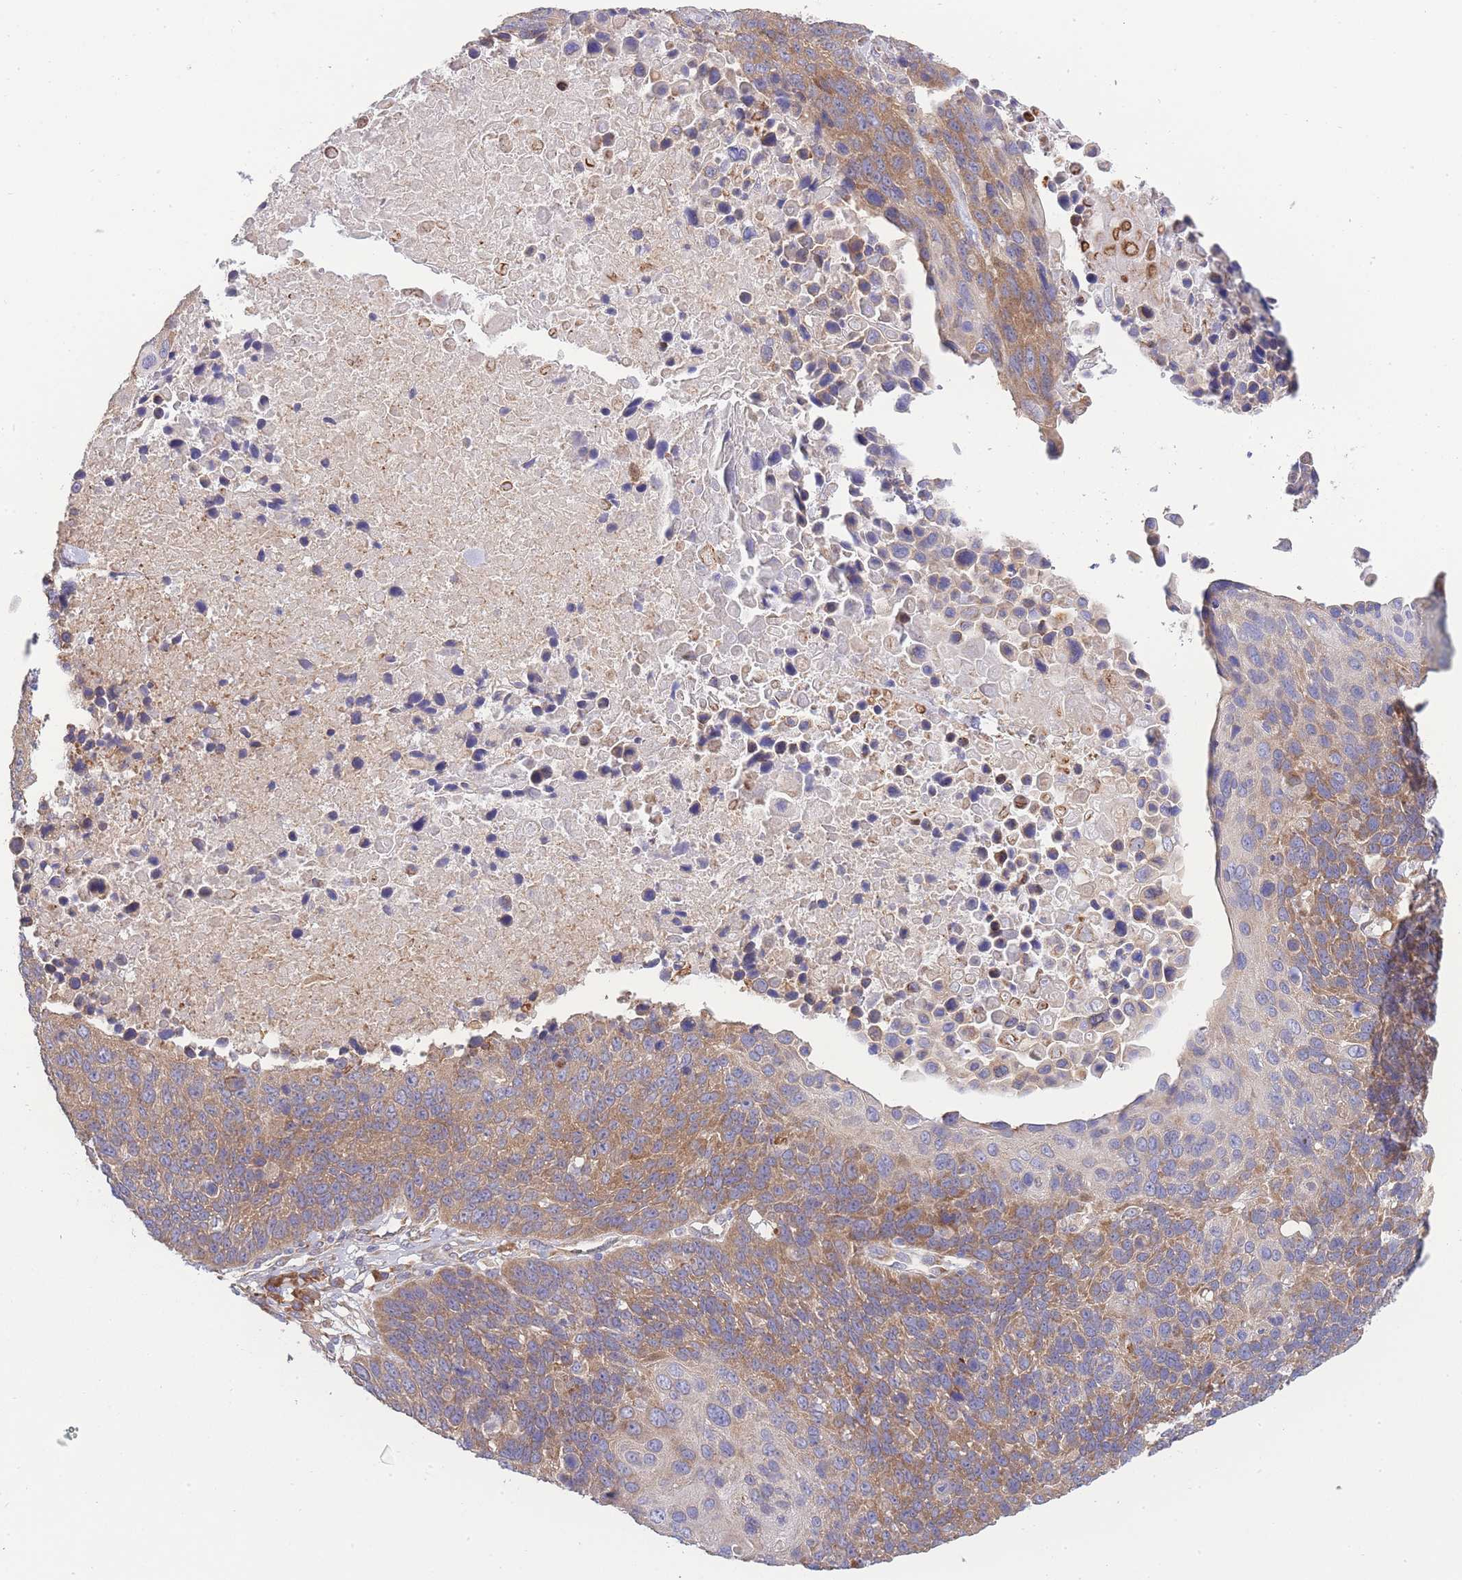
{"staining": {"intensity": "moderate", "quantity": ">75%", "location": "cytoplasmic/membranous"}, "tissue": "lung cancer", "cell_type": "Tumor cells", "image_type": "cancer", "snomed": [{"axis": "morphology", "description": "Normal tissue, NOS"}, {"axis": "morphology", "description": "Squamous cell carcinoma, NOS"}, {"axis": "topography", "description": "Lymph node"}, {"axis": "topography", "description": "Lung"}], "caption": "Immunohistochemistry (IHC) of squamous cell carcinoma (lung) reveals medium levels of moderate cytoplasmic/membranous staining in about >75% of tumor cells.", "gene": "BEX1", "patient": {"sex": "male", "age": 66}}